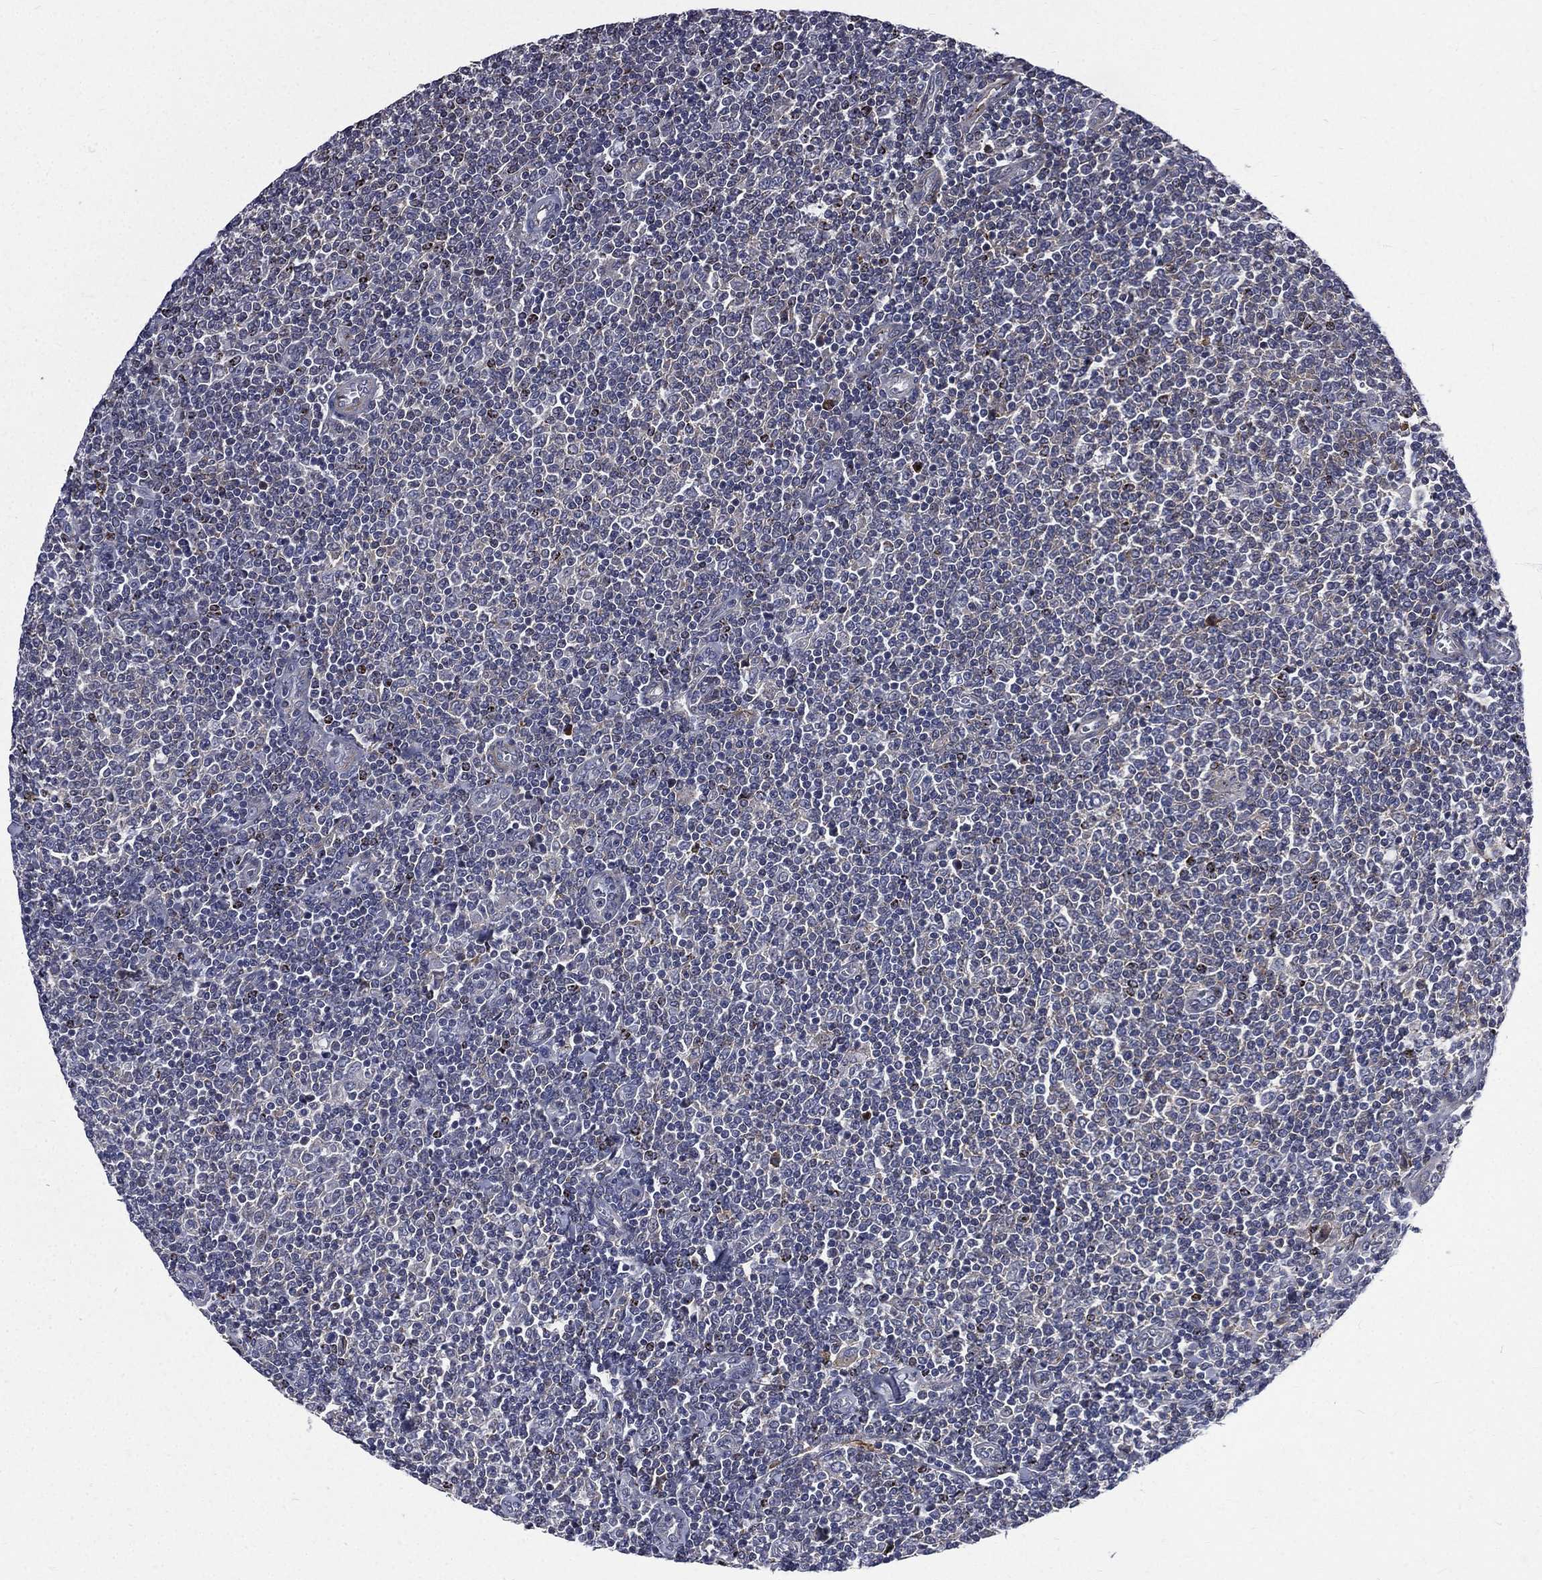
{"staining": {"intensity": "negative", "quantity": "none", "location": "none"}, "tissue": "lymphoma", "cell_type": "Tumor cells", "image_type": "cancer", "snomed": [{"axis": "morphology", "description": "Malignant lymphoma, non-Hodgkin's type, Low grade"}, {"axis": "topography", "description": "Lymph node"}], "caption": "Protein analysis of malignant lymphoma, non-Hodgkin's type (low-grade) displays no significant positivity in tumor cells.", "gene": "FGG", "patient": {"sex": "male", "age": 52}}